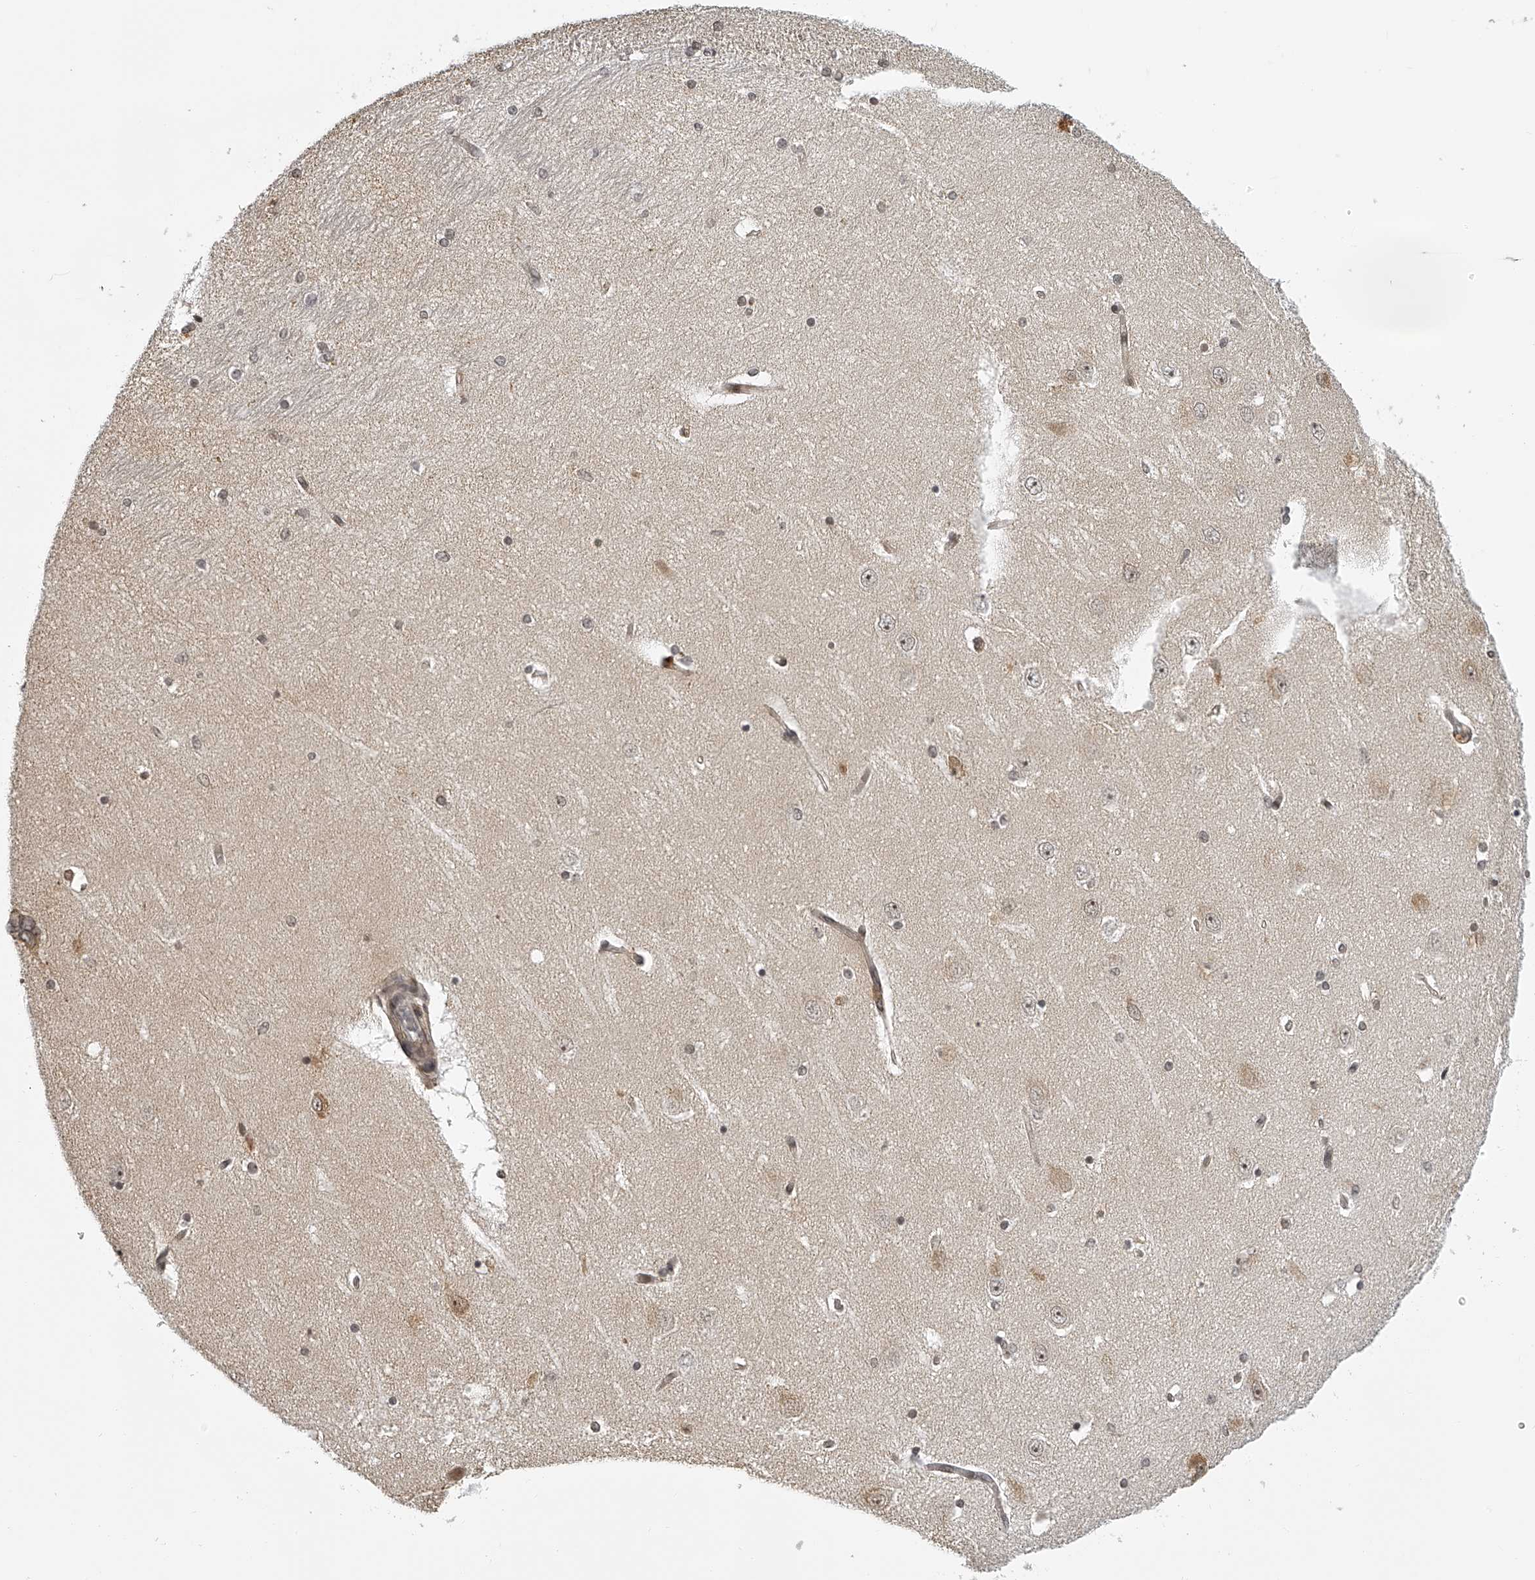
{"staining": {"intensity": "weak", "quantity": "<25%", "location": "cytoplasmic/membranous"}, "tissue": "hippocampus", "cell_type": "Glial cells", "image_type": "normal", "snomed": [{"axis": "morphology", "description": "Normal tissue, NOS"}, {"axis": "topography", "description": "Hippocampus"}], "caption": "Immunohistochemical staining of normal human hippocampus reveals no significant positivity in glial cells. (IHC, brightfield microscopy, high magnification).", "gene": "ODF2L", "patient": {"sex": "female", "age": 54}}